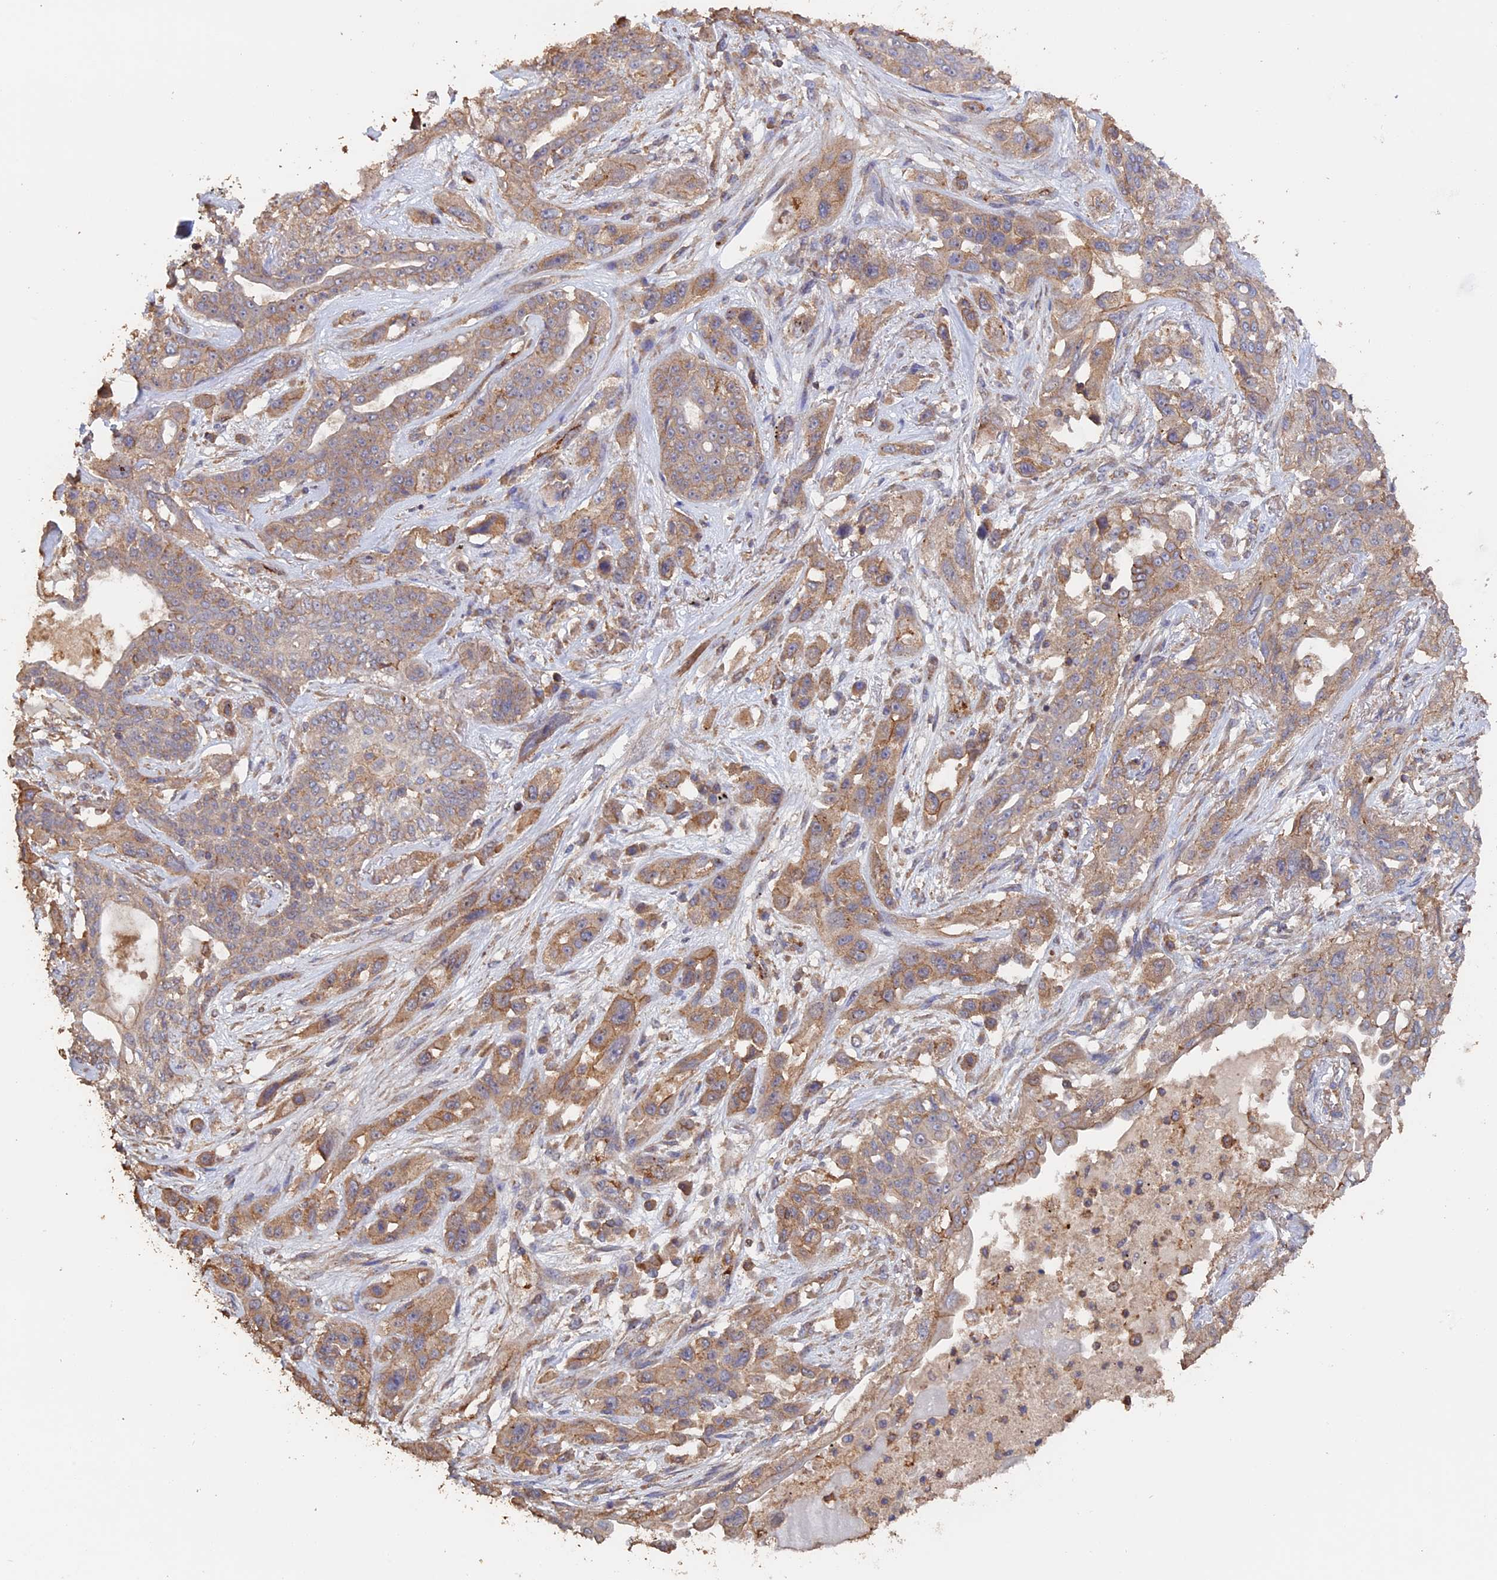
{"staining": {"intensity": "moderate", "quantity": "<25%", "location": "cytoplasmic/membranous"}, "tissue": "lung cancer", "cell_type": "Tumor cells", "image_type": "cancer", "snomed": [{"axis": "morphology", "description": "Squamous cell carcinoma, NOS"}, {"axis": "topography", "description": "Lung"}], "caption": "A micrograph of lung squamous cell carcinoma stained for a protein displays moderate cytoplasmic/membranous brown staining in tumor cells.", "gene": "PIGQ", "patient": {"sex": "female", "age": 70}}